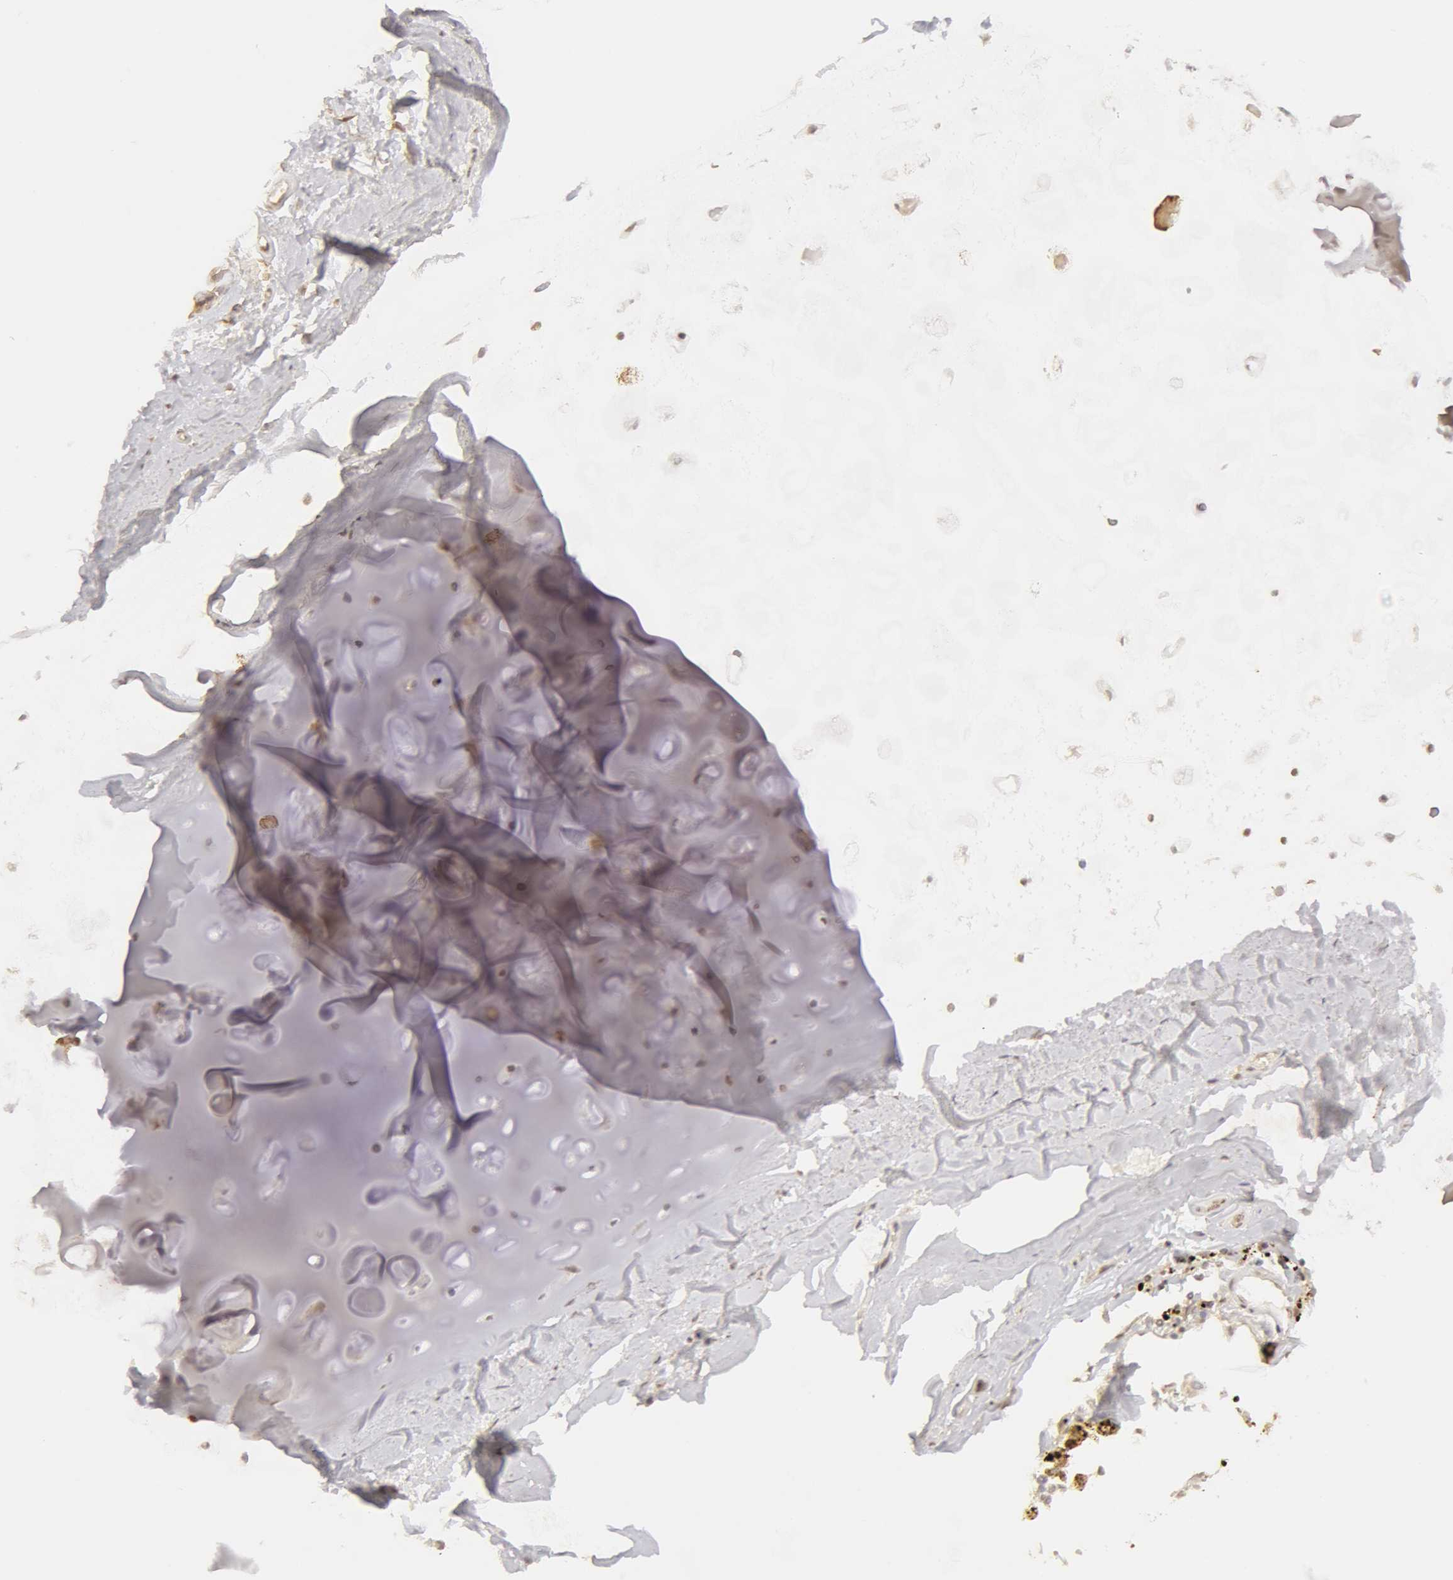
{"staining": {"intensity": "weak", "quantity": "25%-75%", "location": "cytoplasmic/membranous"}, "tissue": "adipose tissue", "cell_type": "Adipocytes", "image_type": "normal", "snomed": [{"axis": "morphology", "description": "Normal tissue, NOS"}, {"axis": "topography", "description": "Cartilage tissue"}, {"axis": "topography", "description": "Lung"}], "caption": "The immunohistochemical stain highlights weak cytoplasmic/membranous expression in adipocytes of benign adipose tissue.", "gene": "ADAM10", "patient": {"sex": "male", "age": 65}}